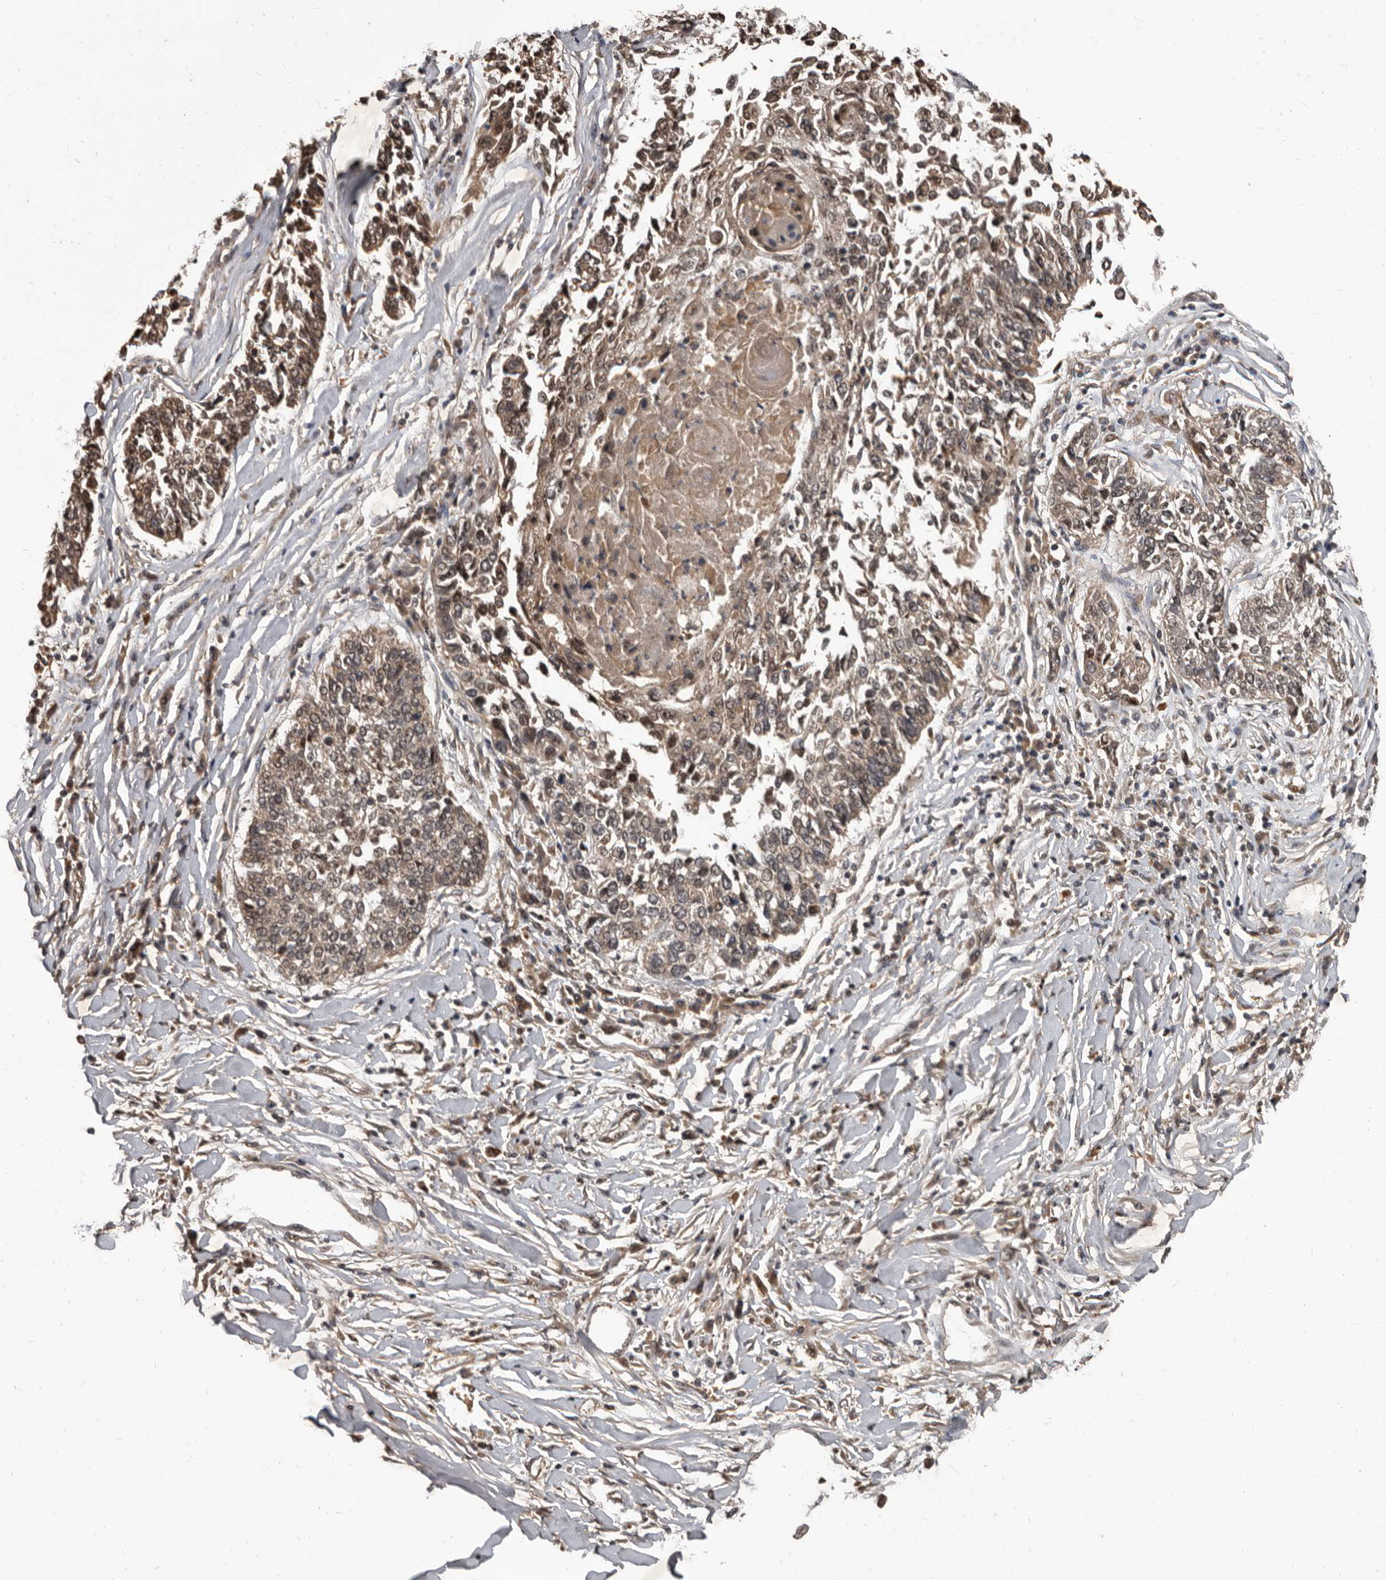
{"staining": {"intensity": "weak", "quantity": ">75%", "location": "nuclear"}, "tissue": "lung cancer", "cell_type": "Tumor cells", "image_type": "cancer", "snomed": [{"axis": "morphology", "description": "Normal tissue, NOS"}, {"axis": "morphology", "description": "Squamous cell carcinoma, NOS"}, {"axis": "topography", "description": "Cartilage tissue"}, {"axis": "topography", "description": "Bronchus"}, {"axis": "topography", "description": "Lung"}, {"axis": "topography", "description": "Peripheral nerve tissue"}], "caption": "Immunohistochemical staining of lung cancer (squamous cell carcinoma) displays low levels of weak nuclear expression in approximately >75% of tumor cells.", "gene": "AHR", "patient": {"sex": "female", "age": 49}}